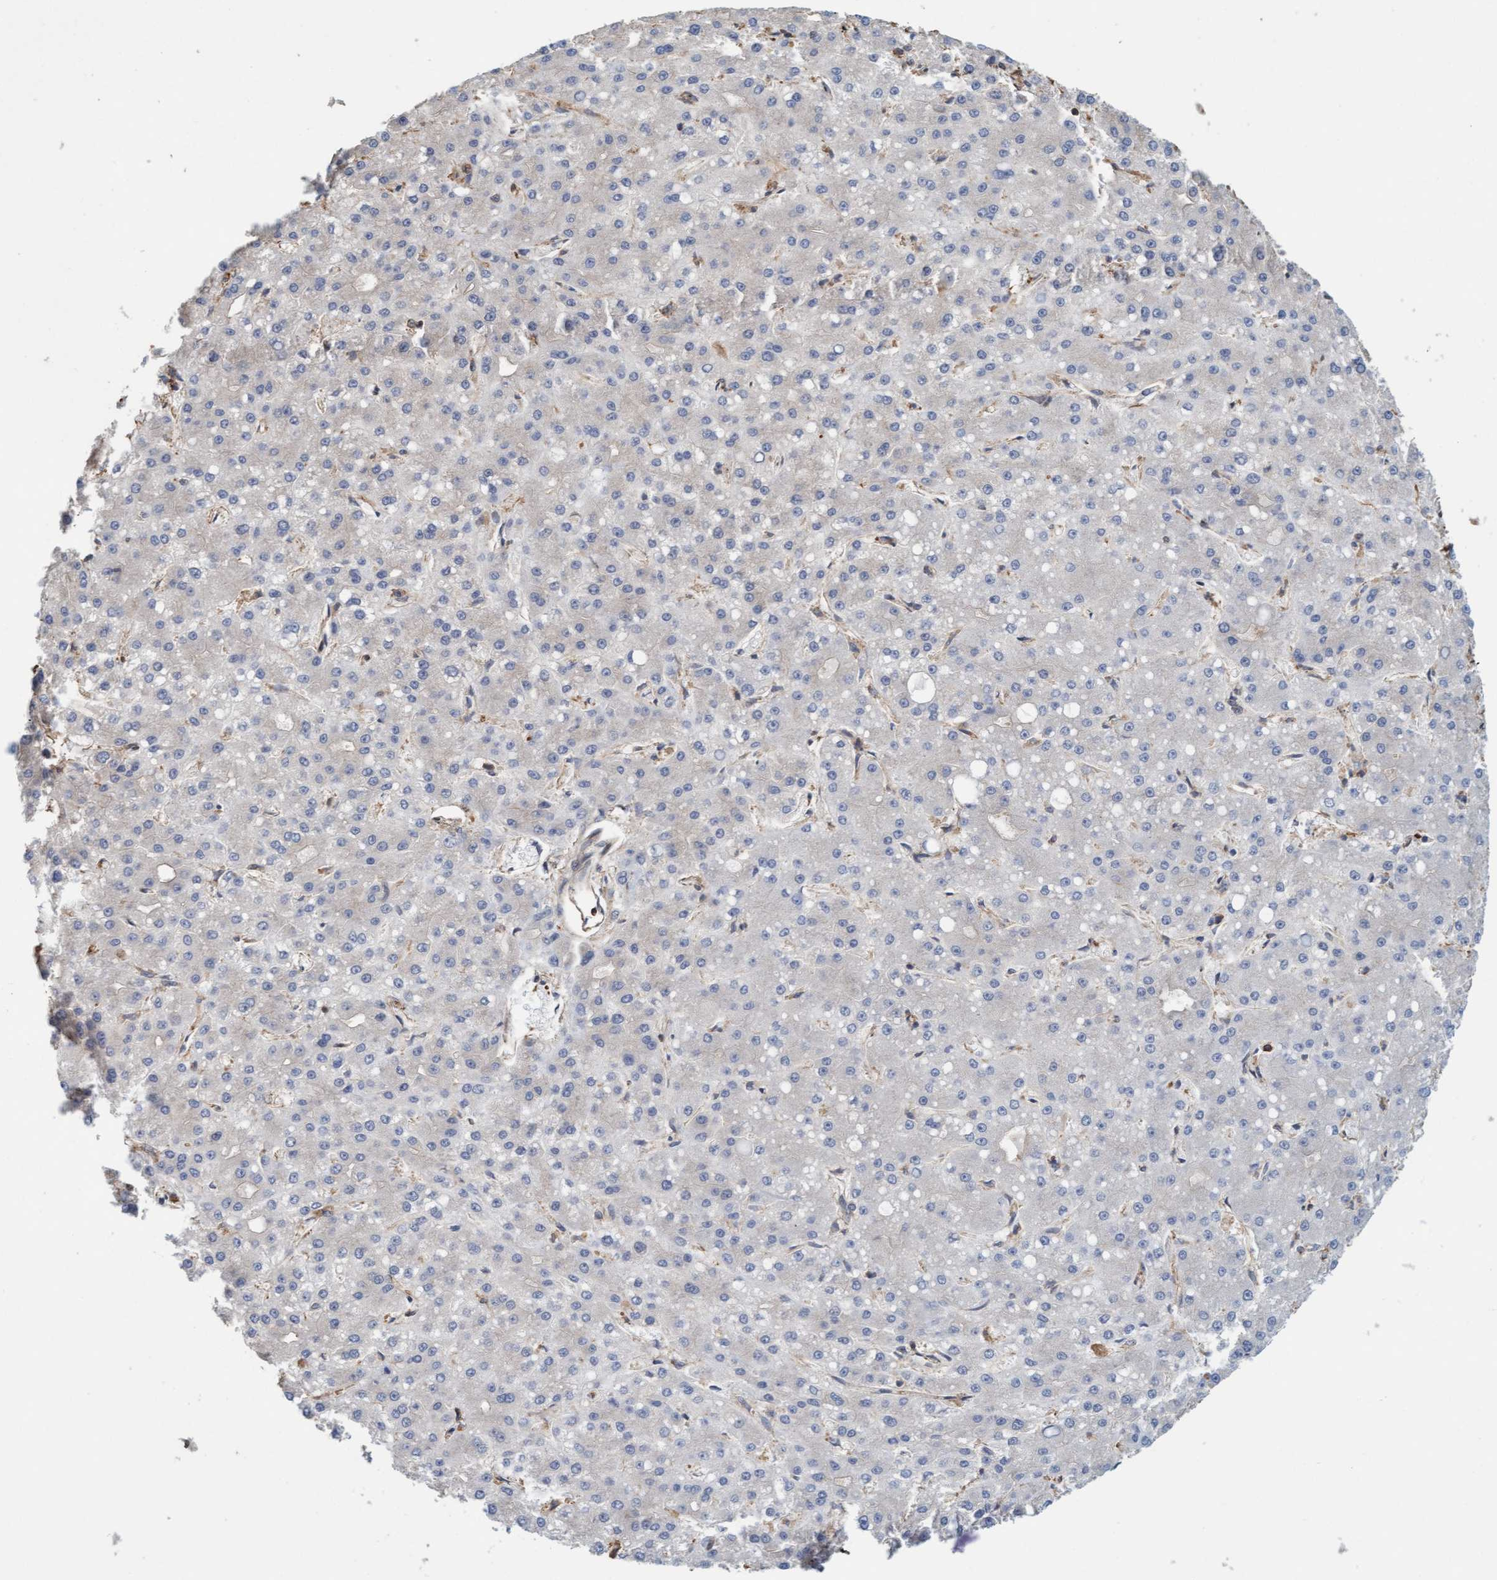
{"staining": {"intensity": "negative", "quantity": "none", "location": "none"}, "tissue": "liver cancer", "cell_type": "Tumor cells", "image_type": "cancer", "snomed": [{"axis": "morphology", "description": "Carcinoma, Hepatocellular, NOS"}, {"axis": "topography", "description": "Liver"}], "caption": "There is no significant positivity in tumor cells of liver cancer.", "gene": "FXR2", "patient": {"sex": "male", "age": 67}}